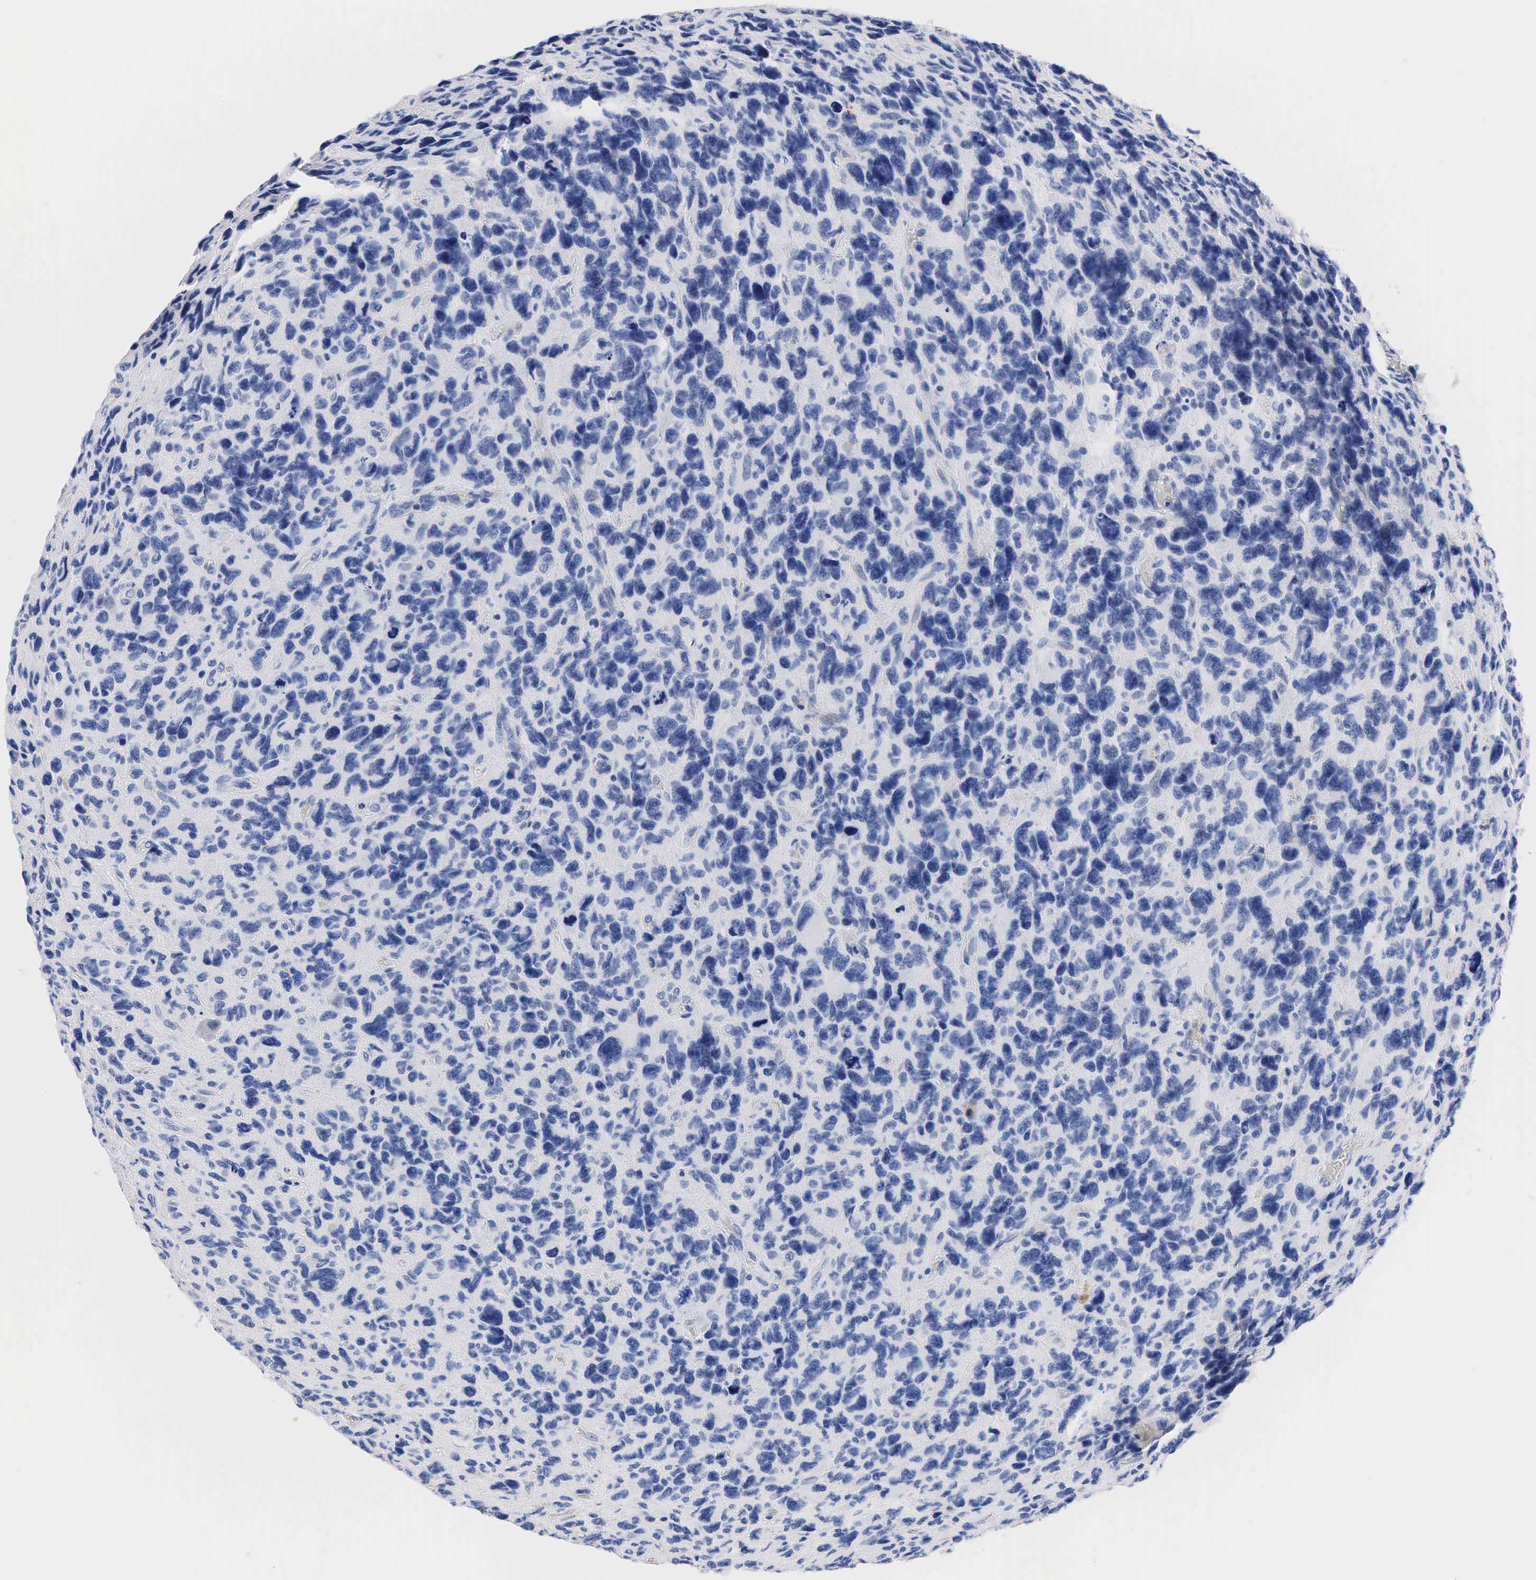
{"staining": {"intensity": "negative", "quantity": "none", "location": "none"}, "tissue": "glioma", "cell_type": "Tumor cells", "image_type": "cancer", "snomed": [{"axis": "morphology", "description": "Glioma, malignant, High grade"}, {"axis": "topography", "description": "Brain"}], "caption": "Tumor cells show no significant protein positivity in malignant high-grade glioma. (Immunohistochemistry, brightfield microscopy, high magnification).", "gene": "SST", "patient": {"sex": "female", "age": 60}}